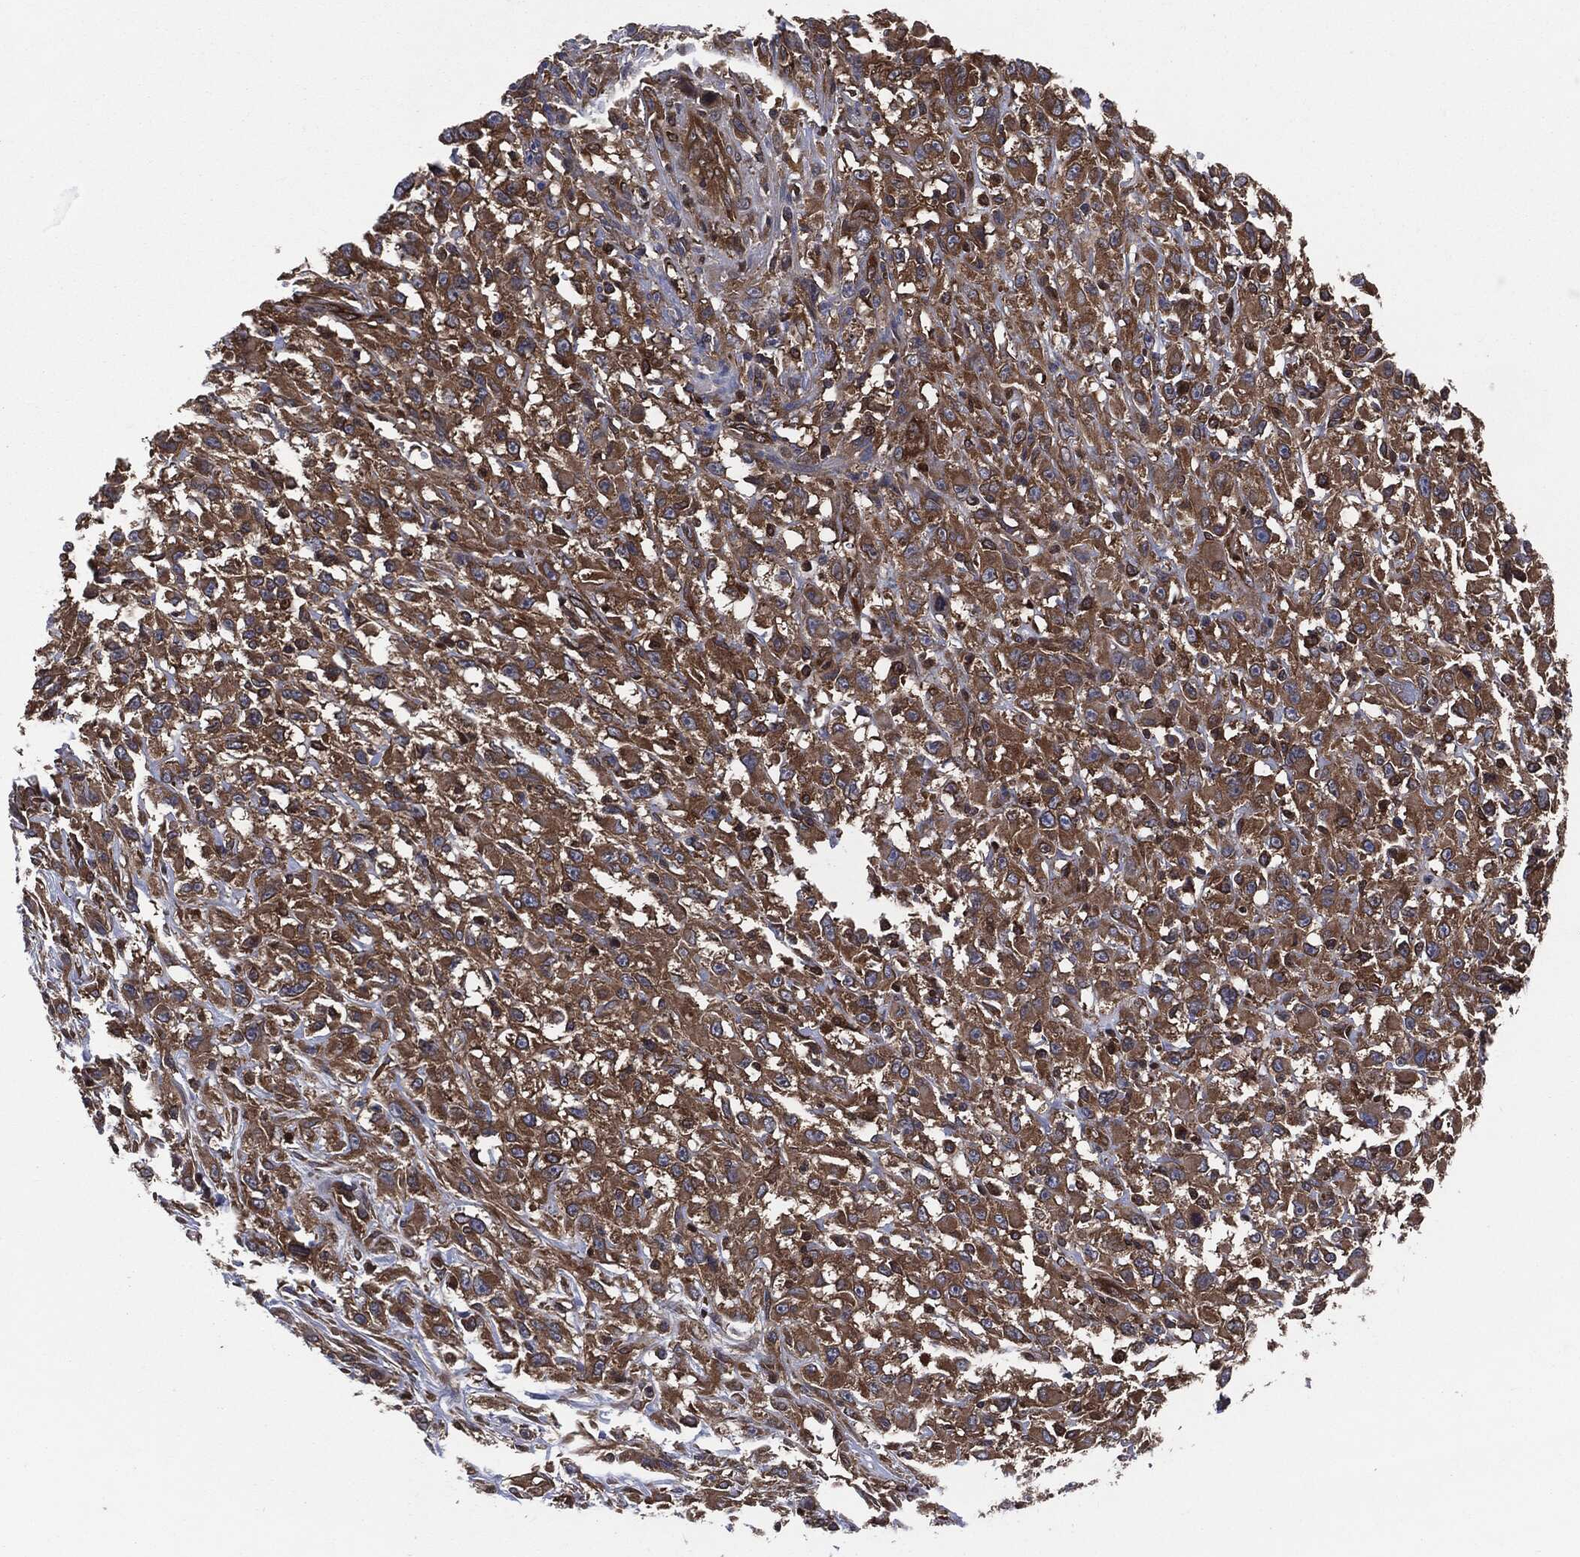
{"staining": {"intensity": "moderate", "quantity": ">75%", "location": "cytoplasmic/membranous"}, "tissue": "head and neck cancer", "cell_type": "Tumor cells", "image_type": "cancer", "snomed": [{"axis": "morphology", "description": "Squamous cell carcinoma, NOS"}, {"axis": "morphology", "description": "Squamous cell carcinoma, metastatic, NOS"}, {"axis": "topography", "description": "Oral tissue"}, {"axis": "topography", "description": "Head-Neck"}], "caption": "Tumor cells display medium levels of moderate cytoplasmic/membranous positivity in about >75% of cells in human metastatic squamous cell carcinoma (head and neck). (DAB IHC with brightfield microscopy, high magnification).", "gene": "XPNPEP1", "patient": {"sex": "female", "age": 85}}